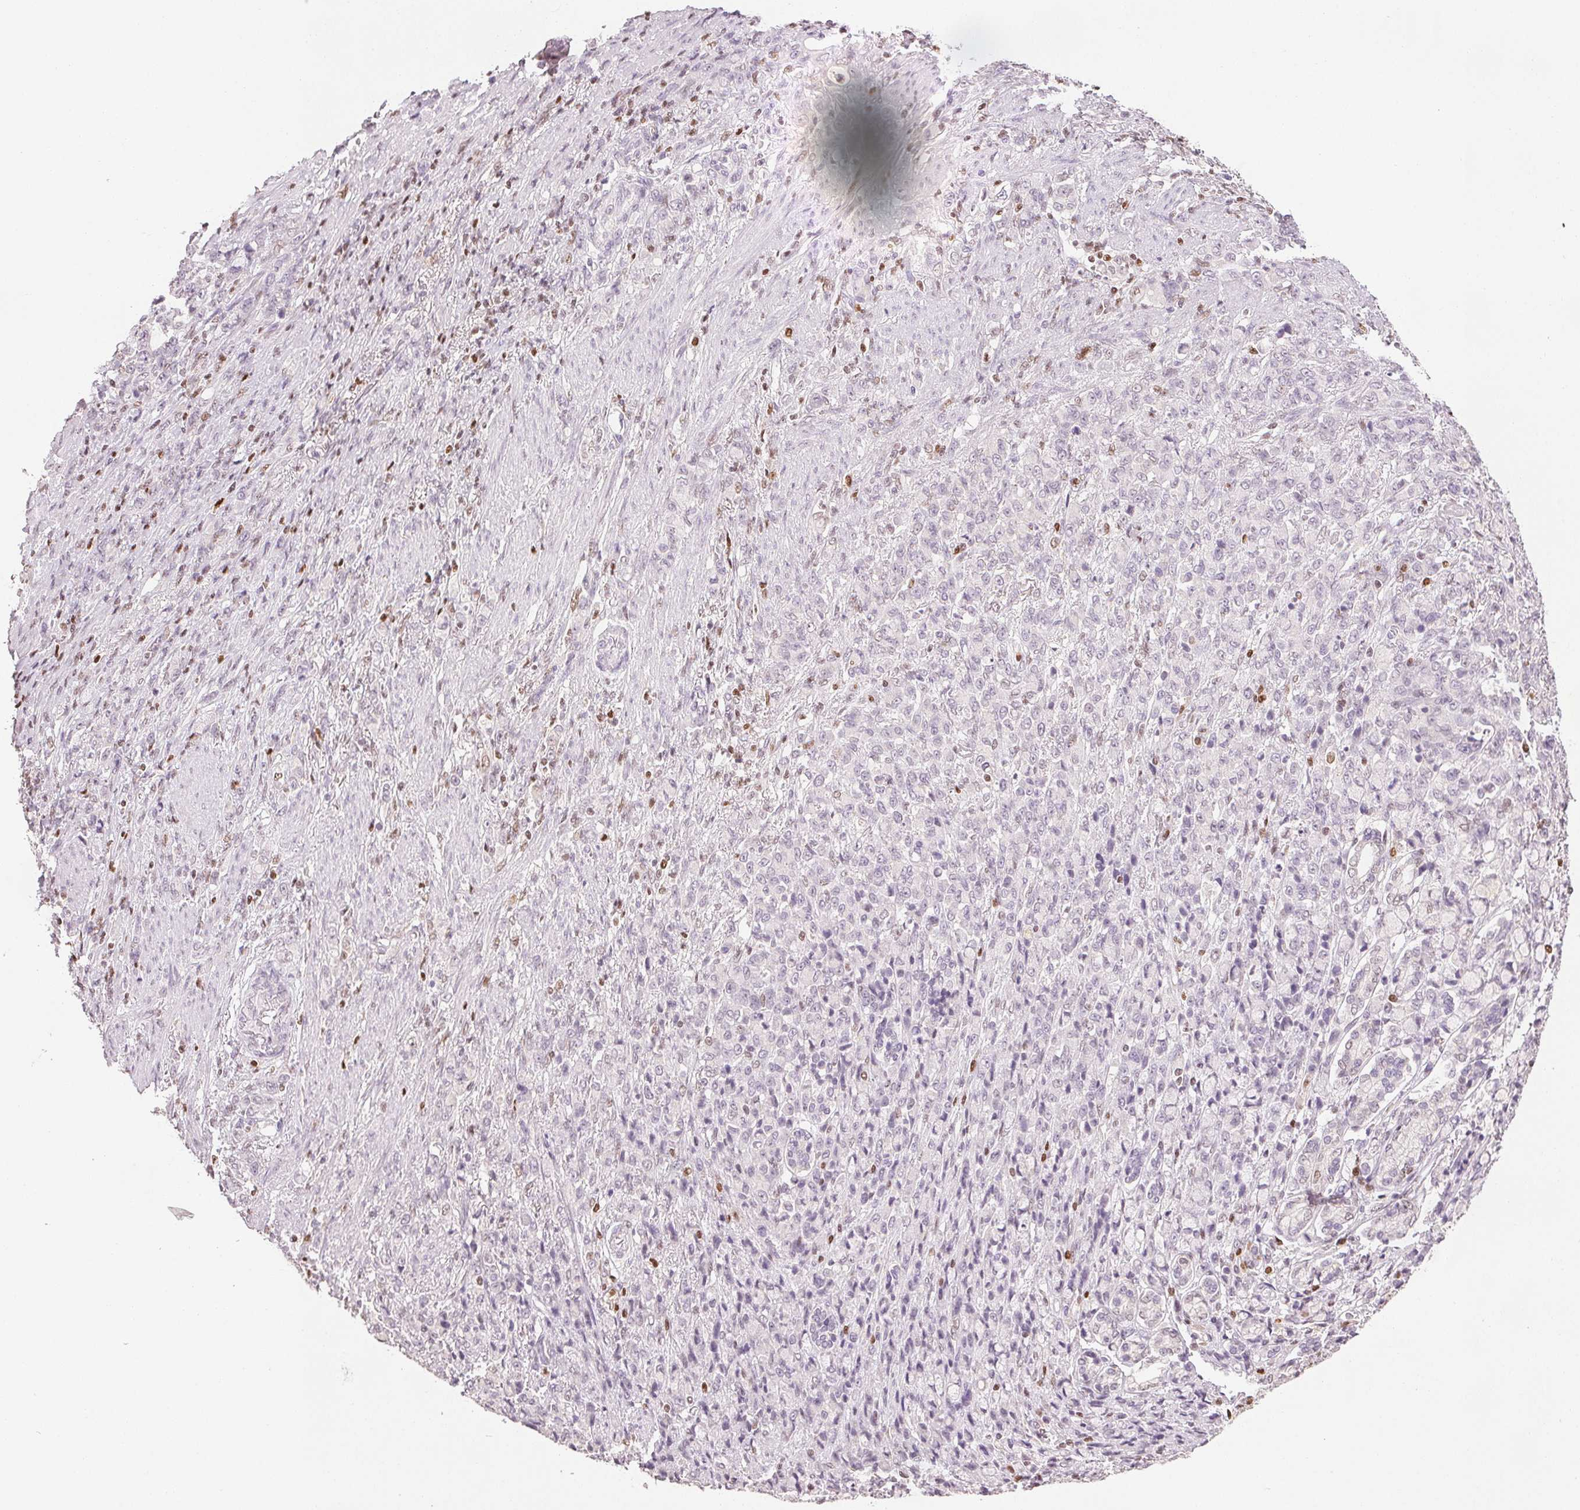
{"staining": {"intensity": "negative", "quantity": "none", "location": "none"}, "tissue": "stomach cancer", "cell_type": "Tumor cells", "image_type": "cancer", "snomed": [{"axis": "morphology", "description": "Adenocarcinoma, NOS"}, {"axis": "topography", "description": "Stomach"}], "caption": "Micrograph shows no protein positivity in tumor cells of stomach cancer tissue.", "gene": "RUNX2", "patient": {"sex": "female", "age": 79}}